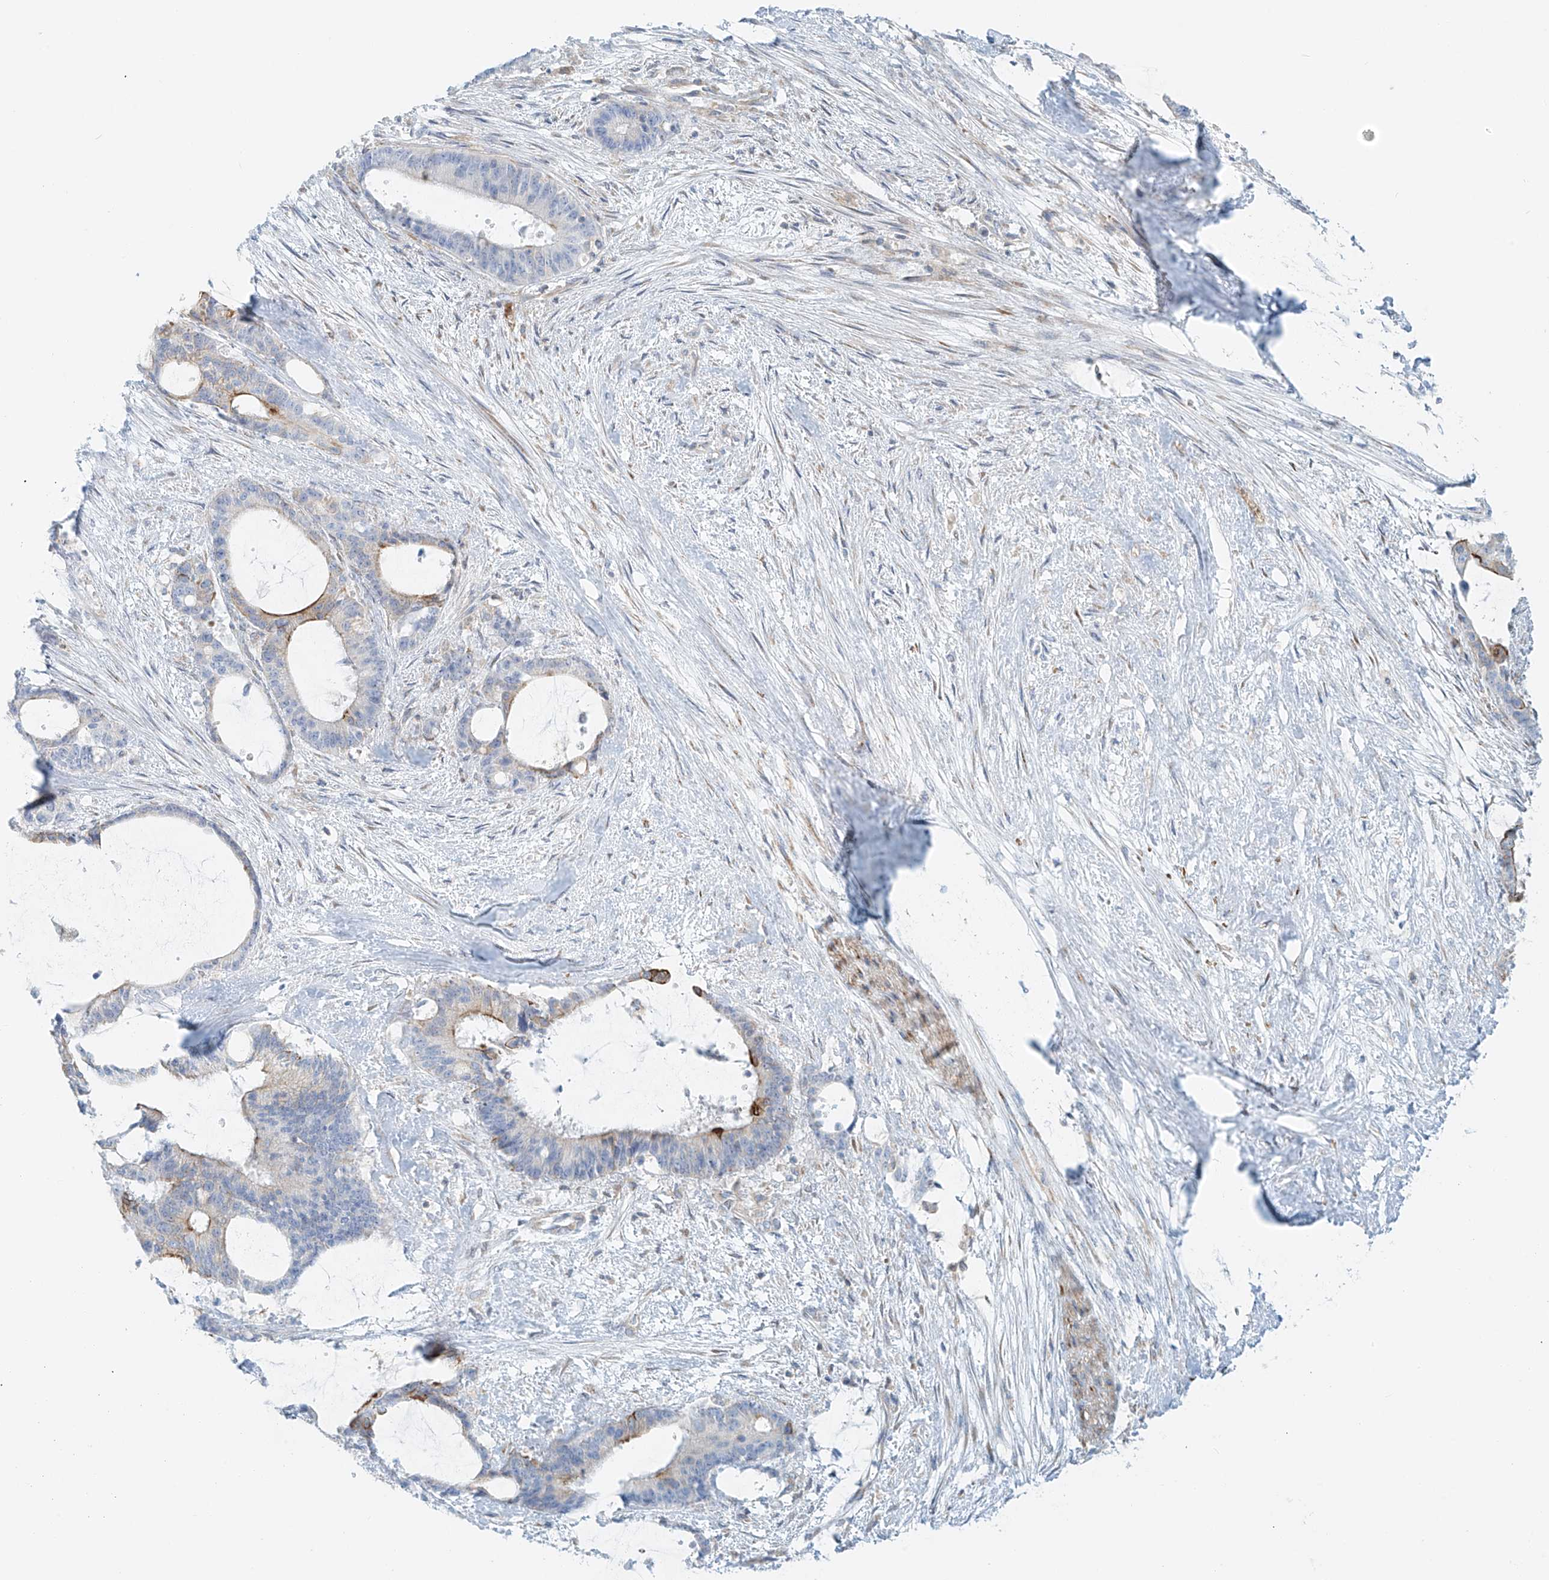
{"staining": {"intensity": "moderate", "quantity": "<25%", "location": "cytoplasmic/membranous"}, "tissue": "liver cancer", "cell_type": "Tumor cells", "image_type": "cancer", "snomed": [{"axis": "morphology", "description": "Normal tissue, NOS"}, {"axis": "morphology", "description": "Cholangiocarcinoma"}, {"axis": "topography", "description": "Liver"}, {"axis": "topography", "description": "Peripheral nerve tissue"}], "caption": "Liver cholangiocarcinoma stained with DAB immunohistochemistry (IHC) shows low levels of moderate cytoplasmic/membranous positivity in about <25% of tumor cells. (brown staining indicates protein expression, while blue staining denotes nuclei).", "gene": "EIPR1", "patient": {"sex": "female", "age": 73}}